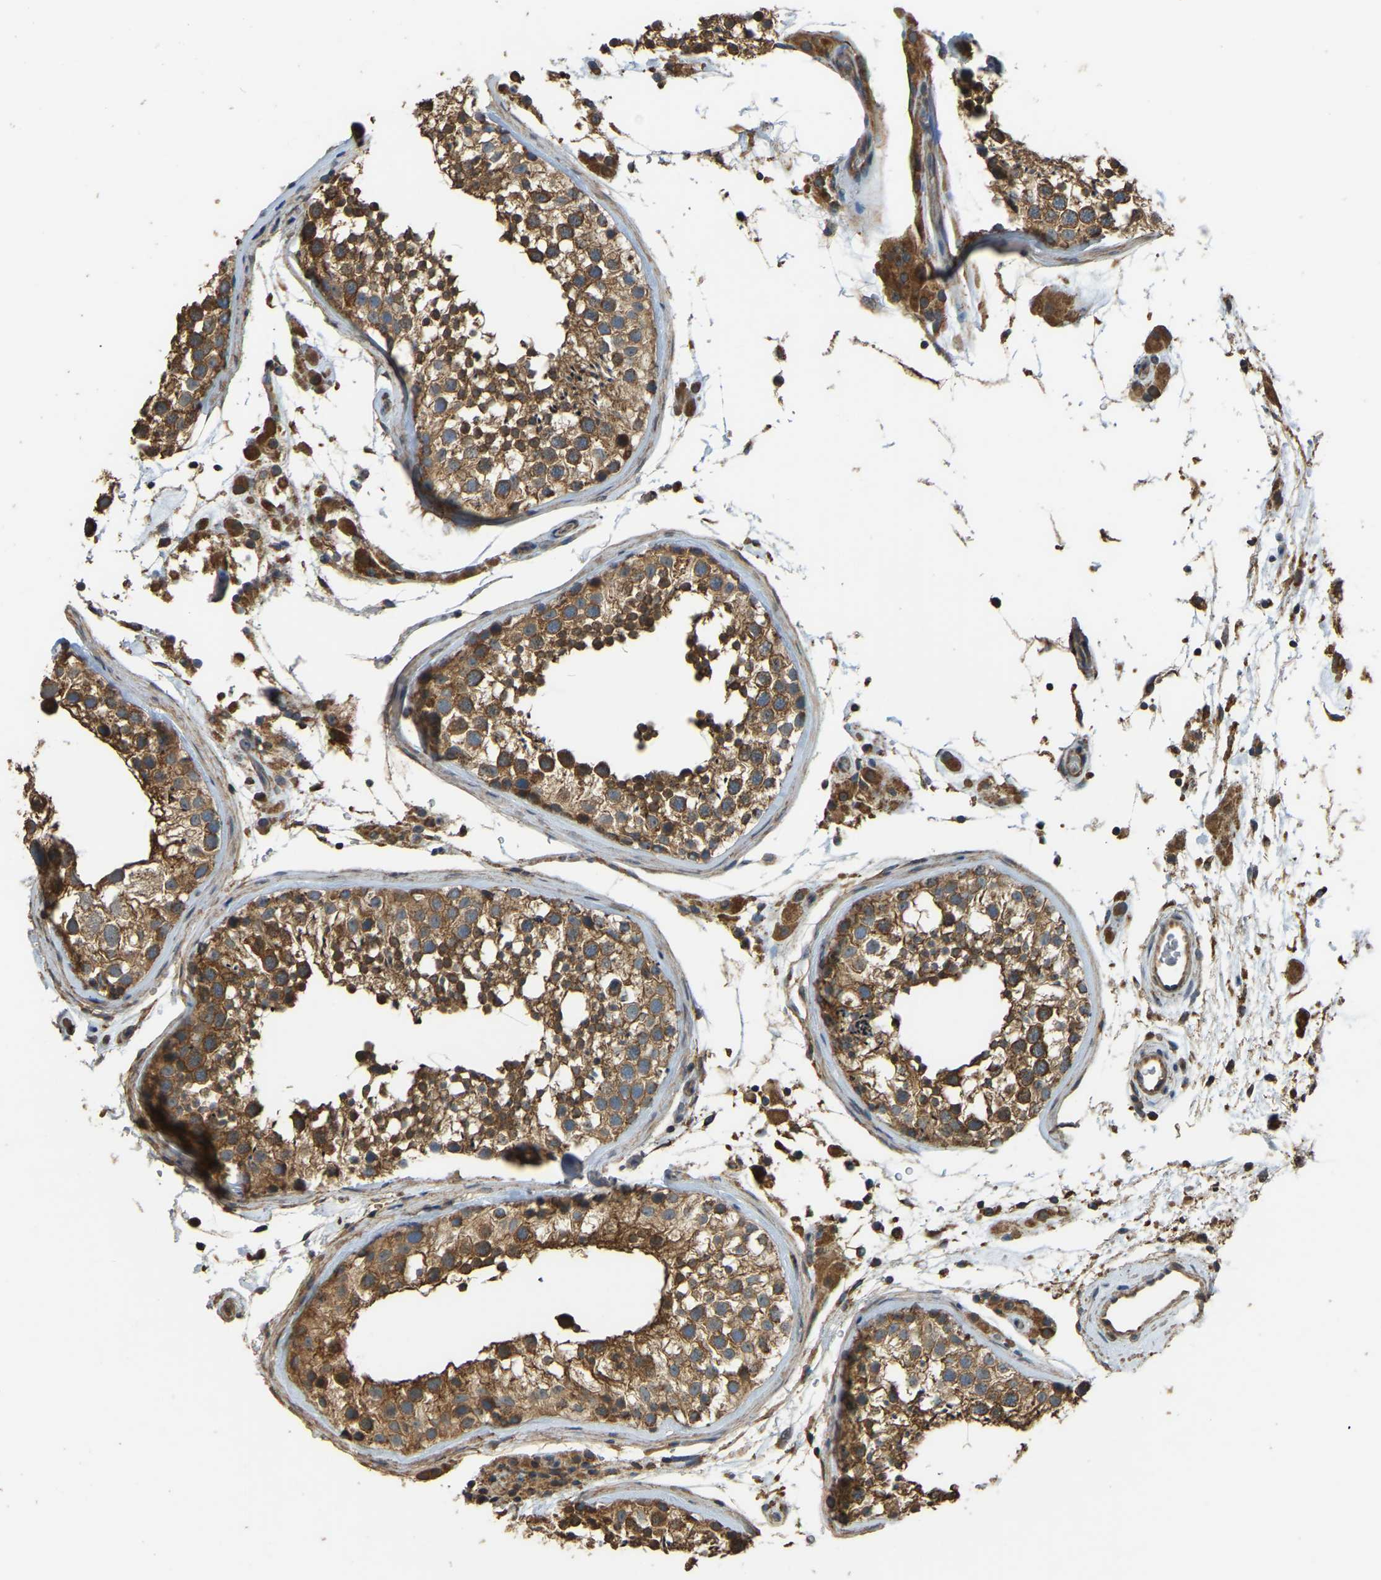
{"staining": {"intensity": "moderate", "quantity": ">75%", "location": "cytoplasmic/membranous"}, "tissue": "testis", "cell_type": "Cells in seminiferous ducts", "image_type": "normal", "snomed": [{"axis": "morphology", "description": "Normal tissue, NOS"}, {"axis": "topography", "description": "Testis"}], "caption": "Immunohistochemistry (IHC) photomicrograph of normal testis stained for a protein (brown), which exhibits medium levels of moderate cytoplasmic/membranous staining in about >75% of cells in seminiferous ducts.", "gene": "GNG2", "patient": {"sex": "male", "age": 46}}